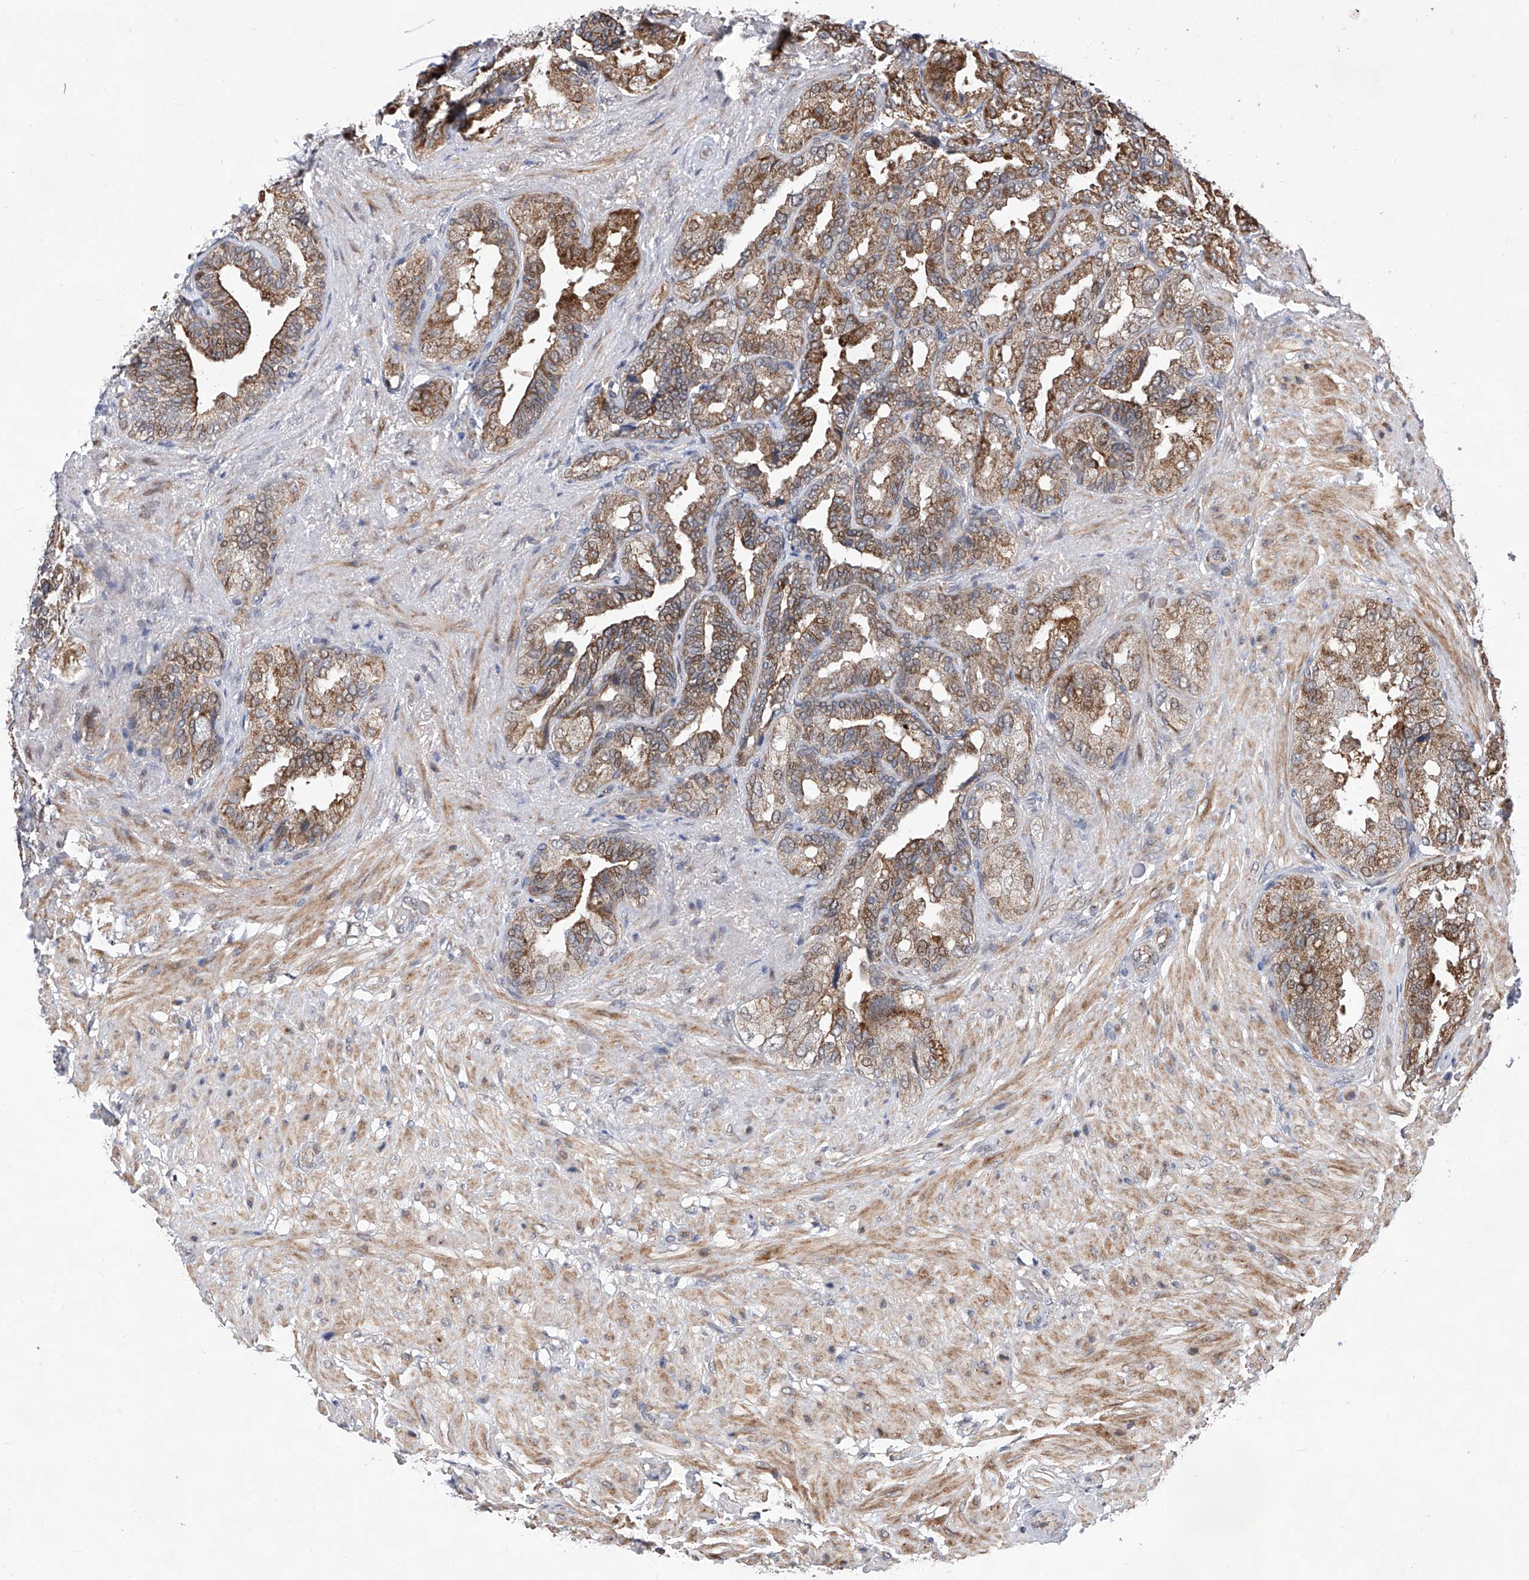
{"staining": {"intensity": "moderate", "quantity": ">75%", "location": "cytoplasmic/membranous"}, "tissue": "seminal vesicle", "cell_type": "Glandular cells", "image_type": "normal", "snomed": [{"axis": "morphology", "description": "Normal tissue, NOS"}, {"axis": "topography", "description": "Seminal veicle"}, {"axis": "topography", "description": "Peripheral nerve tissue"}], "caption": "High-power microscopy captured an immunohistochemistry (IHC) image of benign seminal vesicle, revealing moderate cytoplasmic/membranous positivity in about >75% of glandular cells.", "gene": "FARP2", "patient": {"sex": "male", "age": 63}}